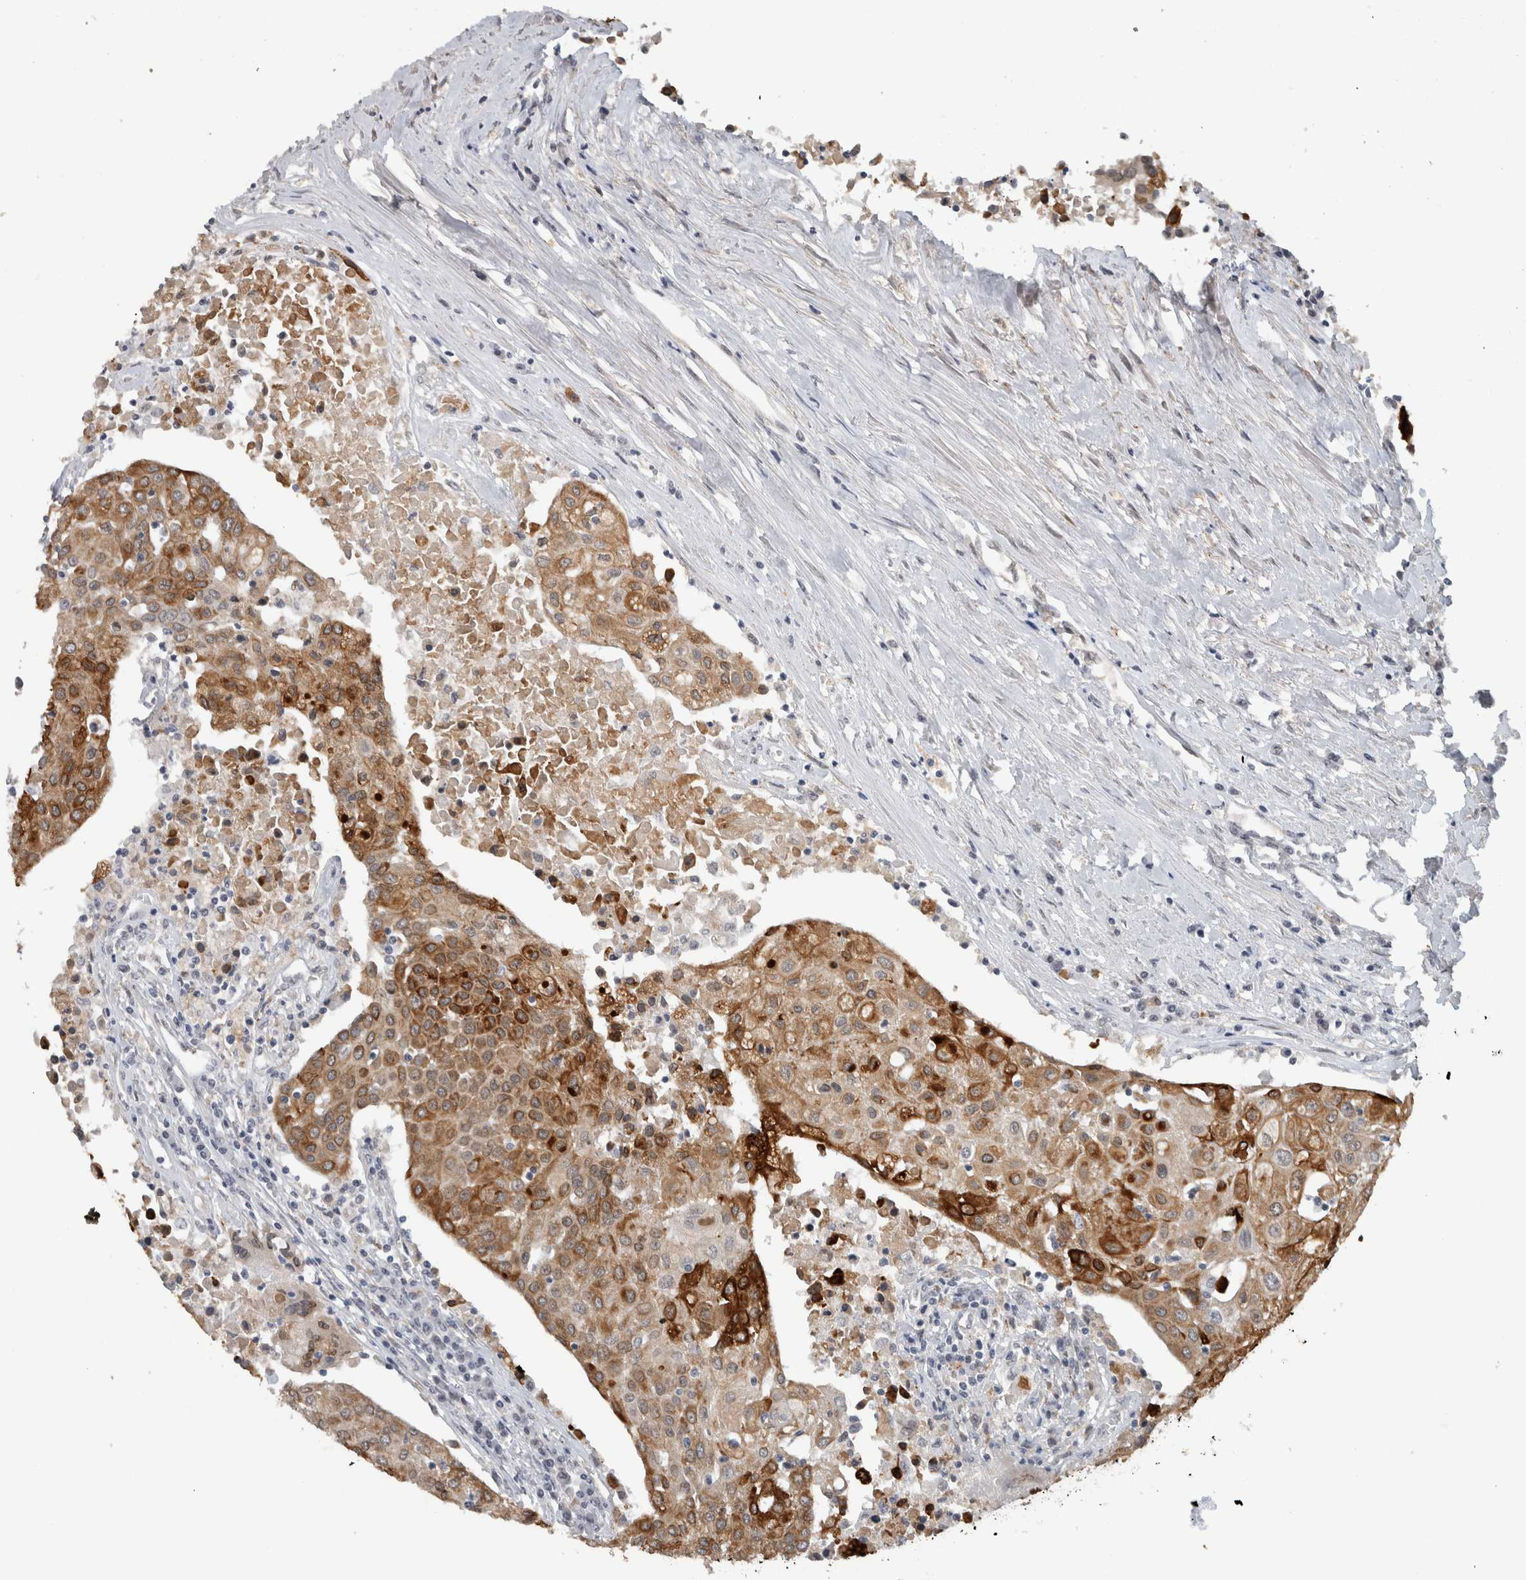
{"staining": {"intensity": "strong", "quantity": "25%-75%", "location": "cytoplasmic/membranous"}, "tissue": "urothelial cancer", "cell_type": "Tumor cells", "image_type": "cancer", "snomed": [{"axis": "morphology", "description": "Urothelial carcinoma, High grade"}, {"axis": "topography", "description": "Urinary bladder"}], "caption": "Strong cytoplasmic/membranous staining is identified in approximately 25%-75% of tumor cells in urothelial cancer.", "gene": "PRXL2A", "patient": {"sex": "female", "age": 85}}